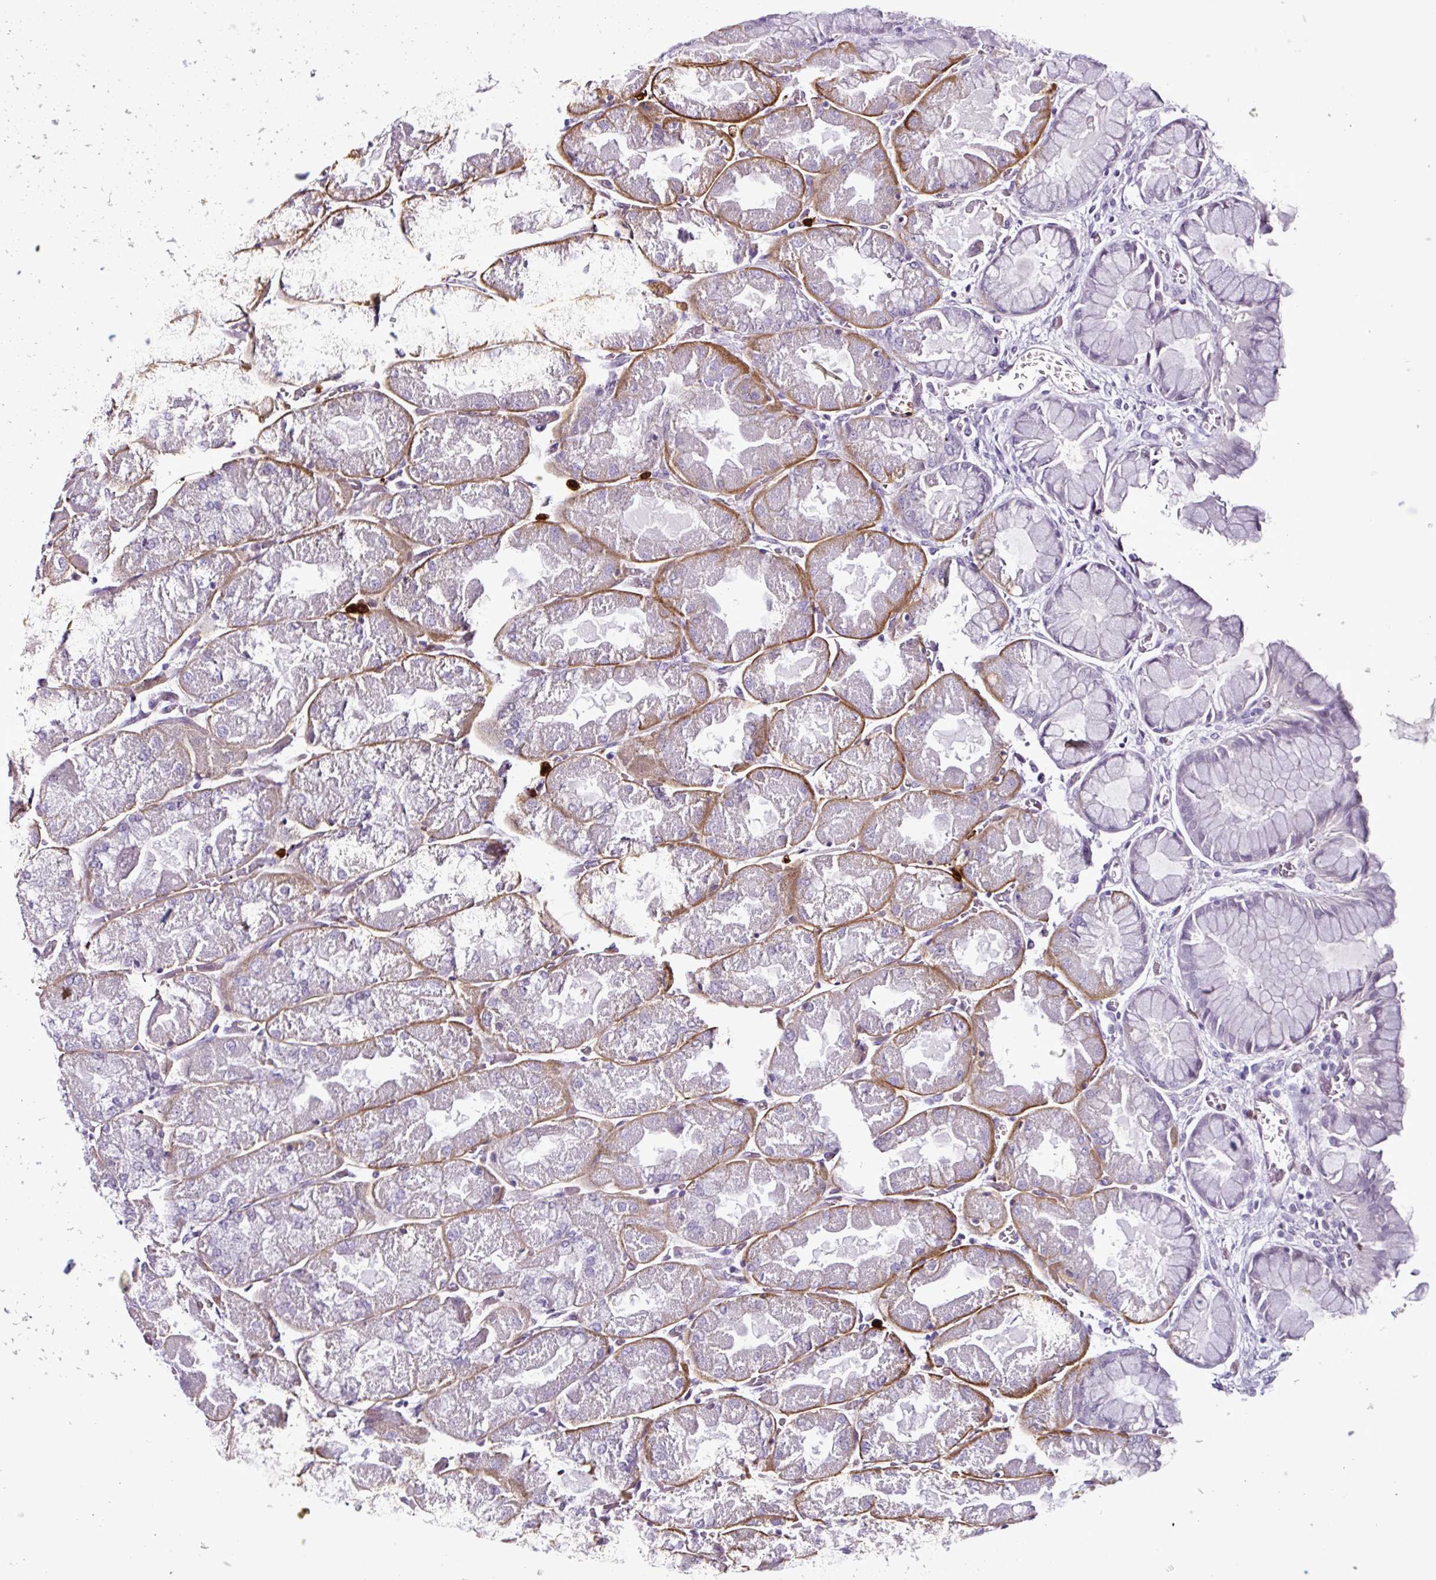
{"staining": {"intensity": "strong", "quantity": "<25%", "location": "cytoplasmic/membranous"}, "tissue": "stomach", "cell_type": "Glandular cells", "image_type": "normal", "snomed": [{"axis": "morphology", "description": "Normal tissue, NOS"}, {"axis": "topography", "description": "Stomach"}], "caption": "Brown immunohistochemical staining in benign stomach reveals strong cytoplasmic/membranous staining in approximately <25% of glandular cells. The staining was performed using DAB (3,3'-diaminobenzidine), with brown indicating positive protein expression. Nuclei are stained blue with hematoxylin.", "gene": "TMEM178A", "patient": {"sex": "female", "age": 61}}